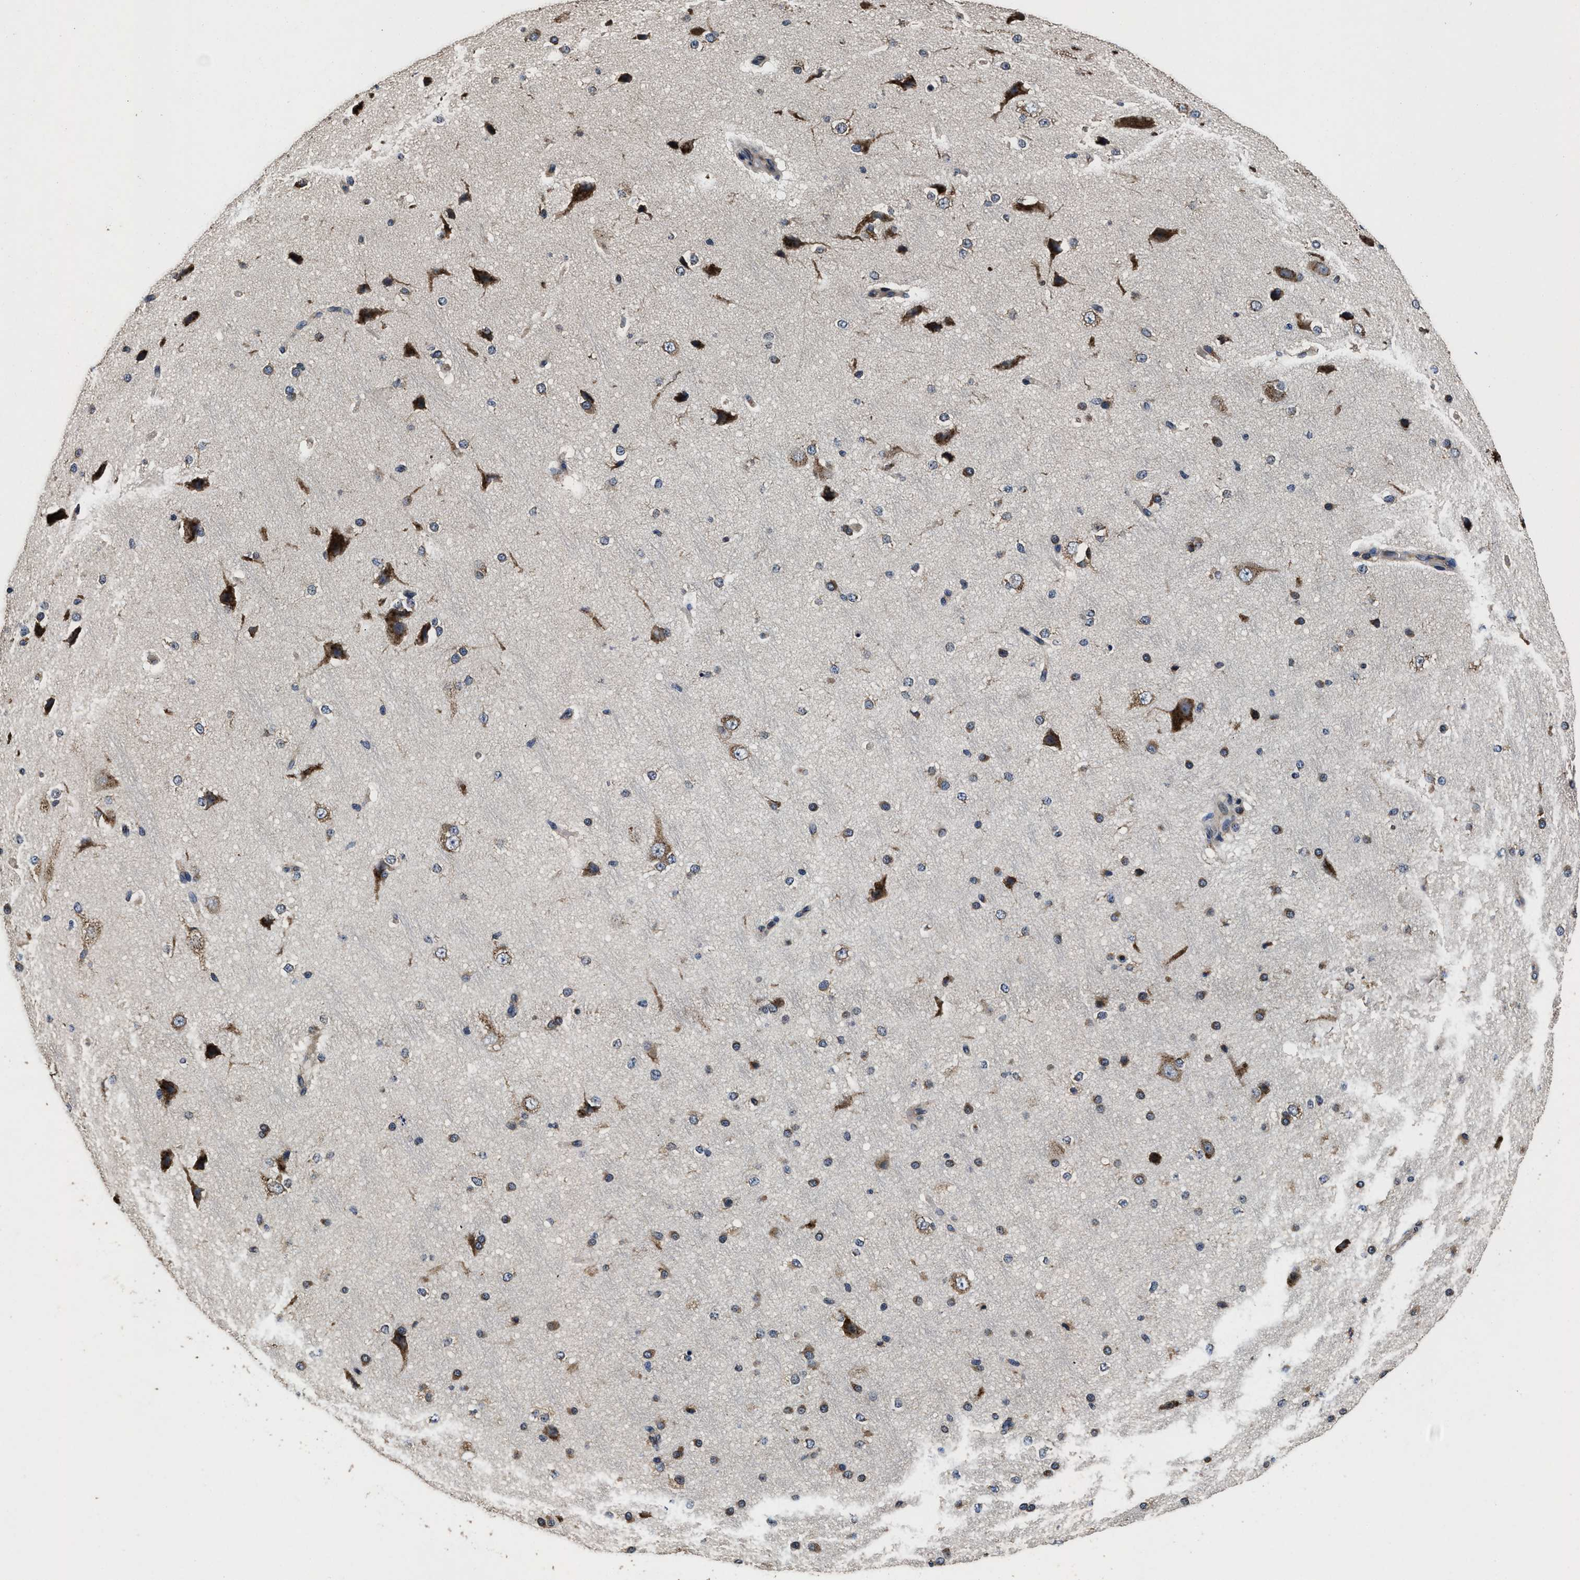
{"staining": {"intensity": "moderate", "quantity": ">75%", "location": "cytoplasmic/membranous"}, "tissue": "cerebral cortex", "cell_type": "Endothelial cells", "image_type": "normal", "snomed": [{"axis": "morphology", "description": "Normal tissue, NOS"}, {"axis": "morphology", "description": "Developmental malformation"}, {"axis": "topography", "description": "Cerebral cortex"}], "caption": "IHC staining of unremarkable cerebral cortex, which shows medium levels of moderate cytoplasmic/membranous expression in approximately >75% of endothelial cells indicating moderate cytoplasmic/membranous protein positivity. The staining was performed using DAB (brown) for protein detection and nuclei were counterstained in hematoxylin (blue).", "gene": "EBAG9", "patient": {"sex": "female", "age": 30}}